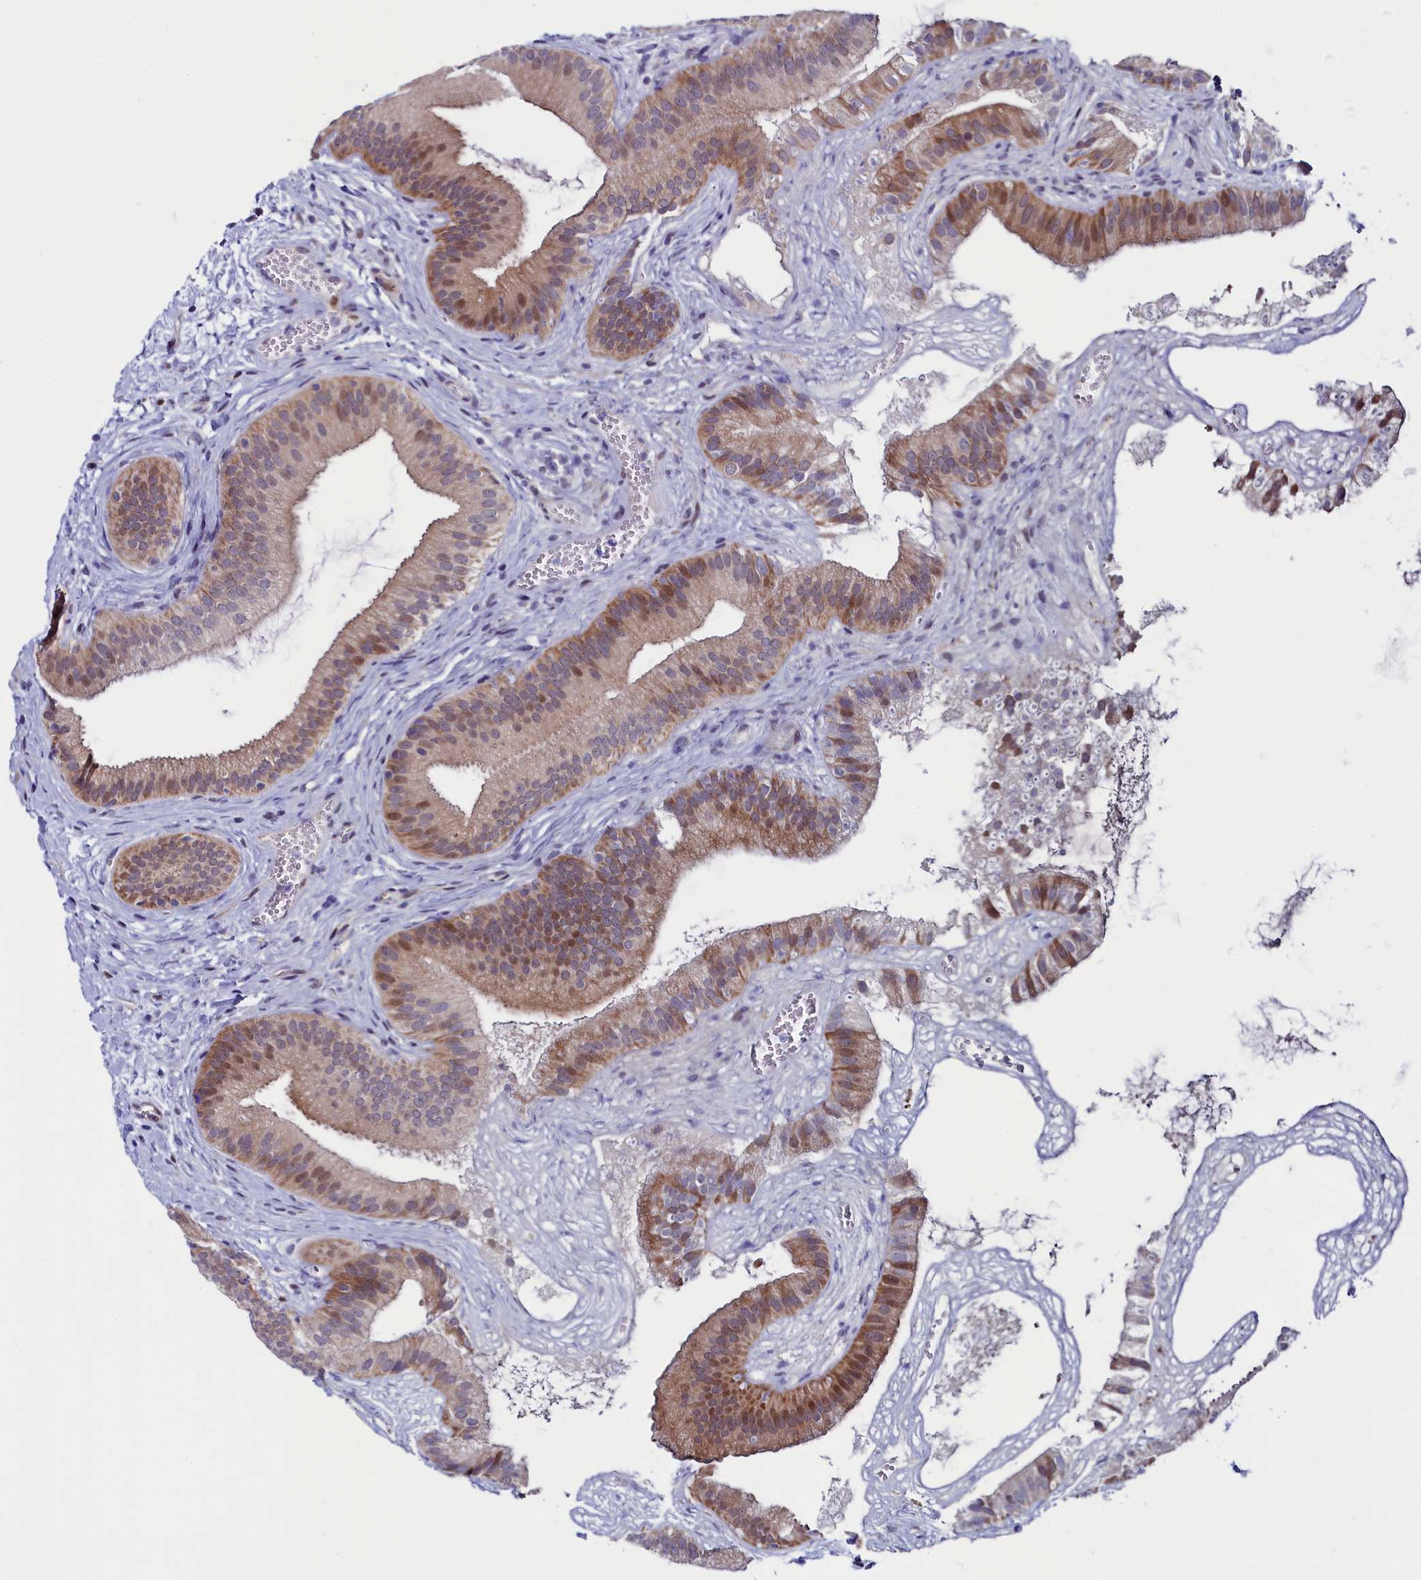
{"staining": {"intensity": "moderate", "quantity": ">75%", "location": "cytoplasmic/membranous,nuclear"}, "tissue": "gallbladder", "cell_type": "Glandular cells", "image_type": "normal", "snomed": [{"axis": "morphology", "description": "Normal tissue, NOS"}, {"axis": "topography", "description": "Gallbladder"}], "caption": "Protein staining of unremarkable gallbladder shows moderate cytoplasmic/membranous,nuclear expression in about >75% of glandular cells. Using DAB (brown) and hematoxylin (blue) stains, captured at high magnification using brightfield microscopy.", "gene": "CIAPIN1", "patient": {"sex": "female", "age": 54}}